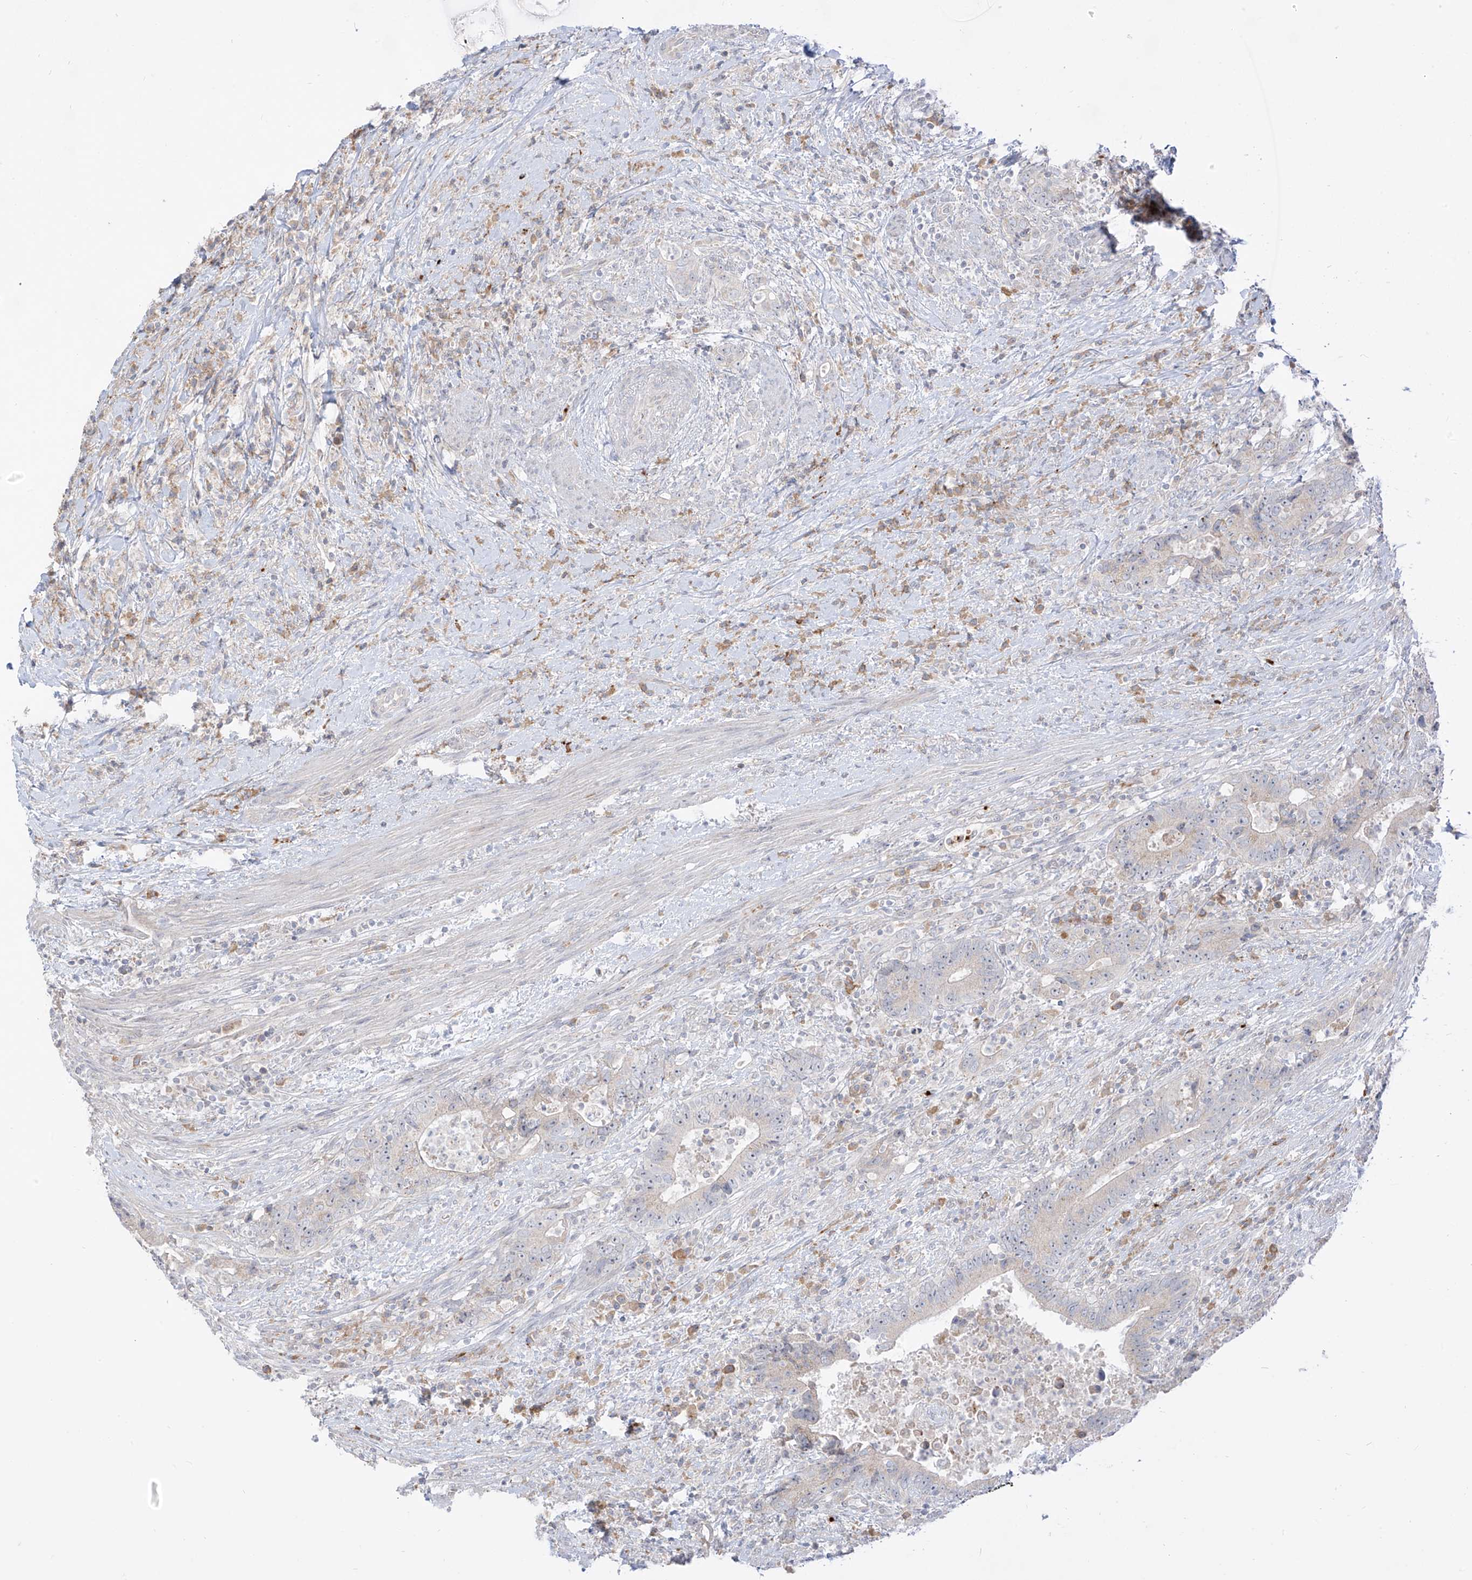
{"staining": {"intensity": "weak", "quantity": "25%-75%", "location": "cytoplasmic/membranous"}, "tissue": "colorectal cancer", "cell_type": "Tumor cells", "image_type": "cancer", "snomed": [{"axis": "morphology", "description": "Adenocarcinoma, NOS"}, {"axis": "topography", "description": "Colon"}], "caption": "Protein staining exhibits weak cytoplasmic/membranous staining in about 25%-75% of tumor cells in colorectal cancer (adenocarcinoma). (DAB IHC with brightfield microscopy, high magnification).", "gene": "SYTL3", "patient": {"sex": "female", "age": 75}}